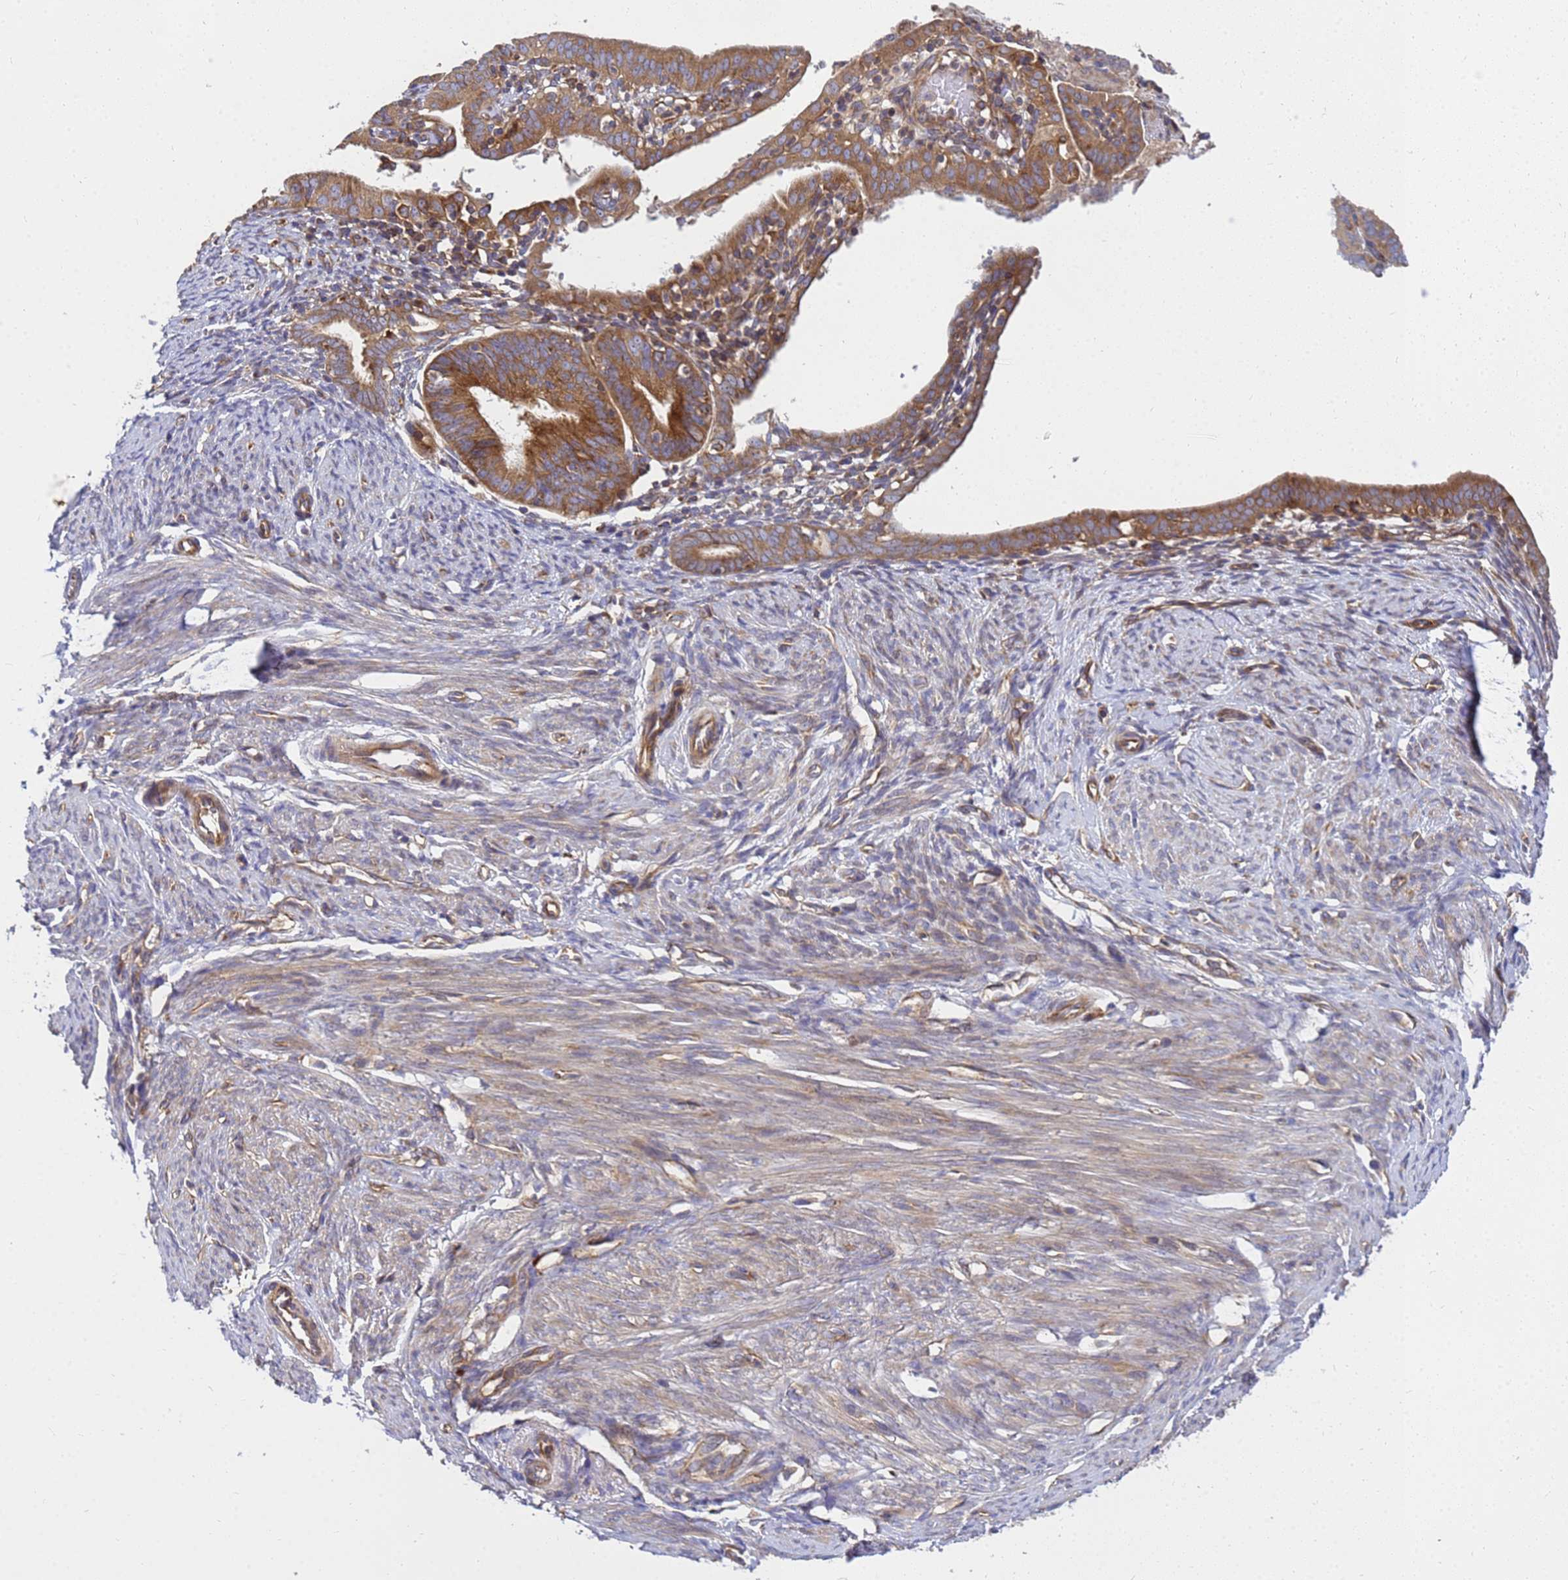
{"staining": {"intensity": "moderate", "quantity": ">75%", "location": "cytoplasmic/membranous"}, "tissue": "endometrial cancer", "cell_type": "Tumor cells", "image_type": "cancer", "snomed": [{"axis": "morphology", "description": "Adenocarcinoma, NOS"}, {"axis": "topography", "description": "Endometrium"}], "caption": "Human endometrial adenocarcinoma stained with a protein marker shows moderate staining in tumor cells.", "gene": "BECN1", "patient": {"sex": "female", "age": 51}}